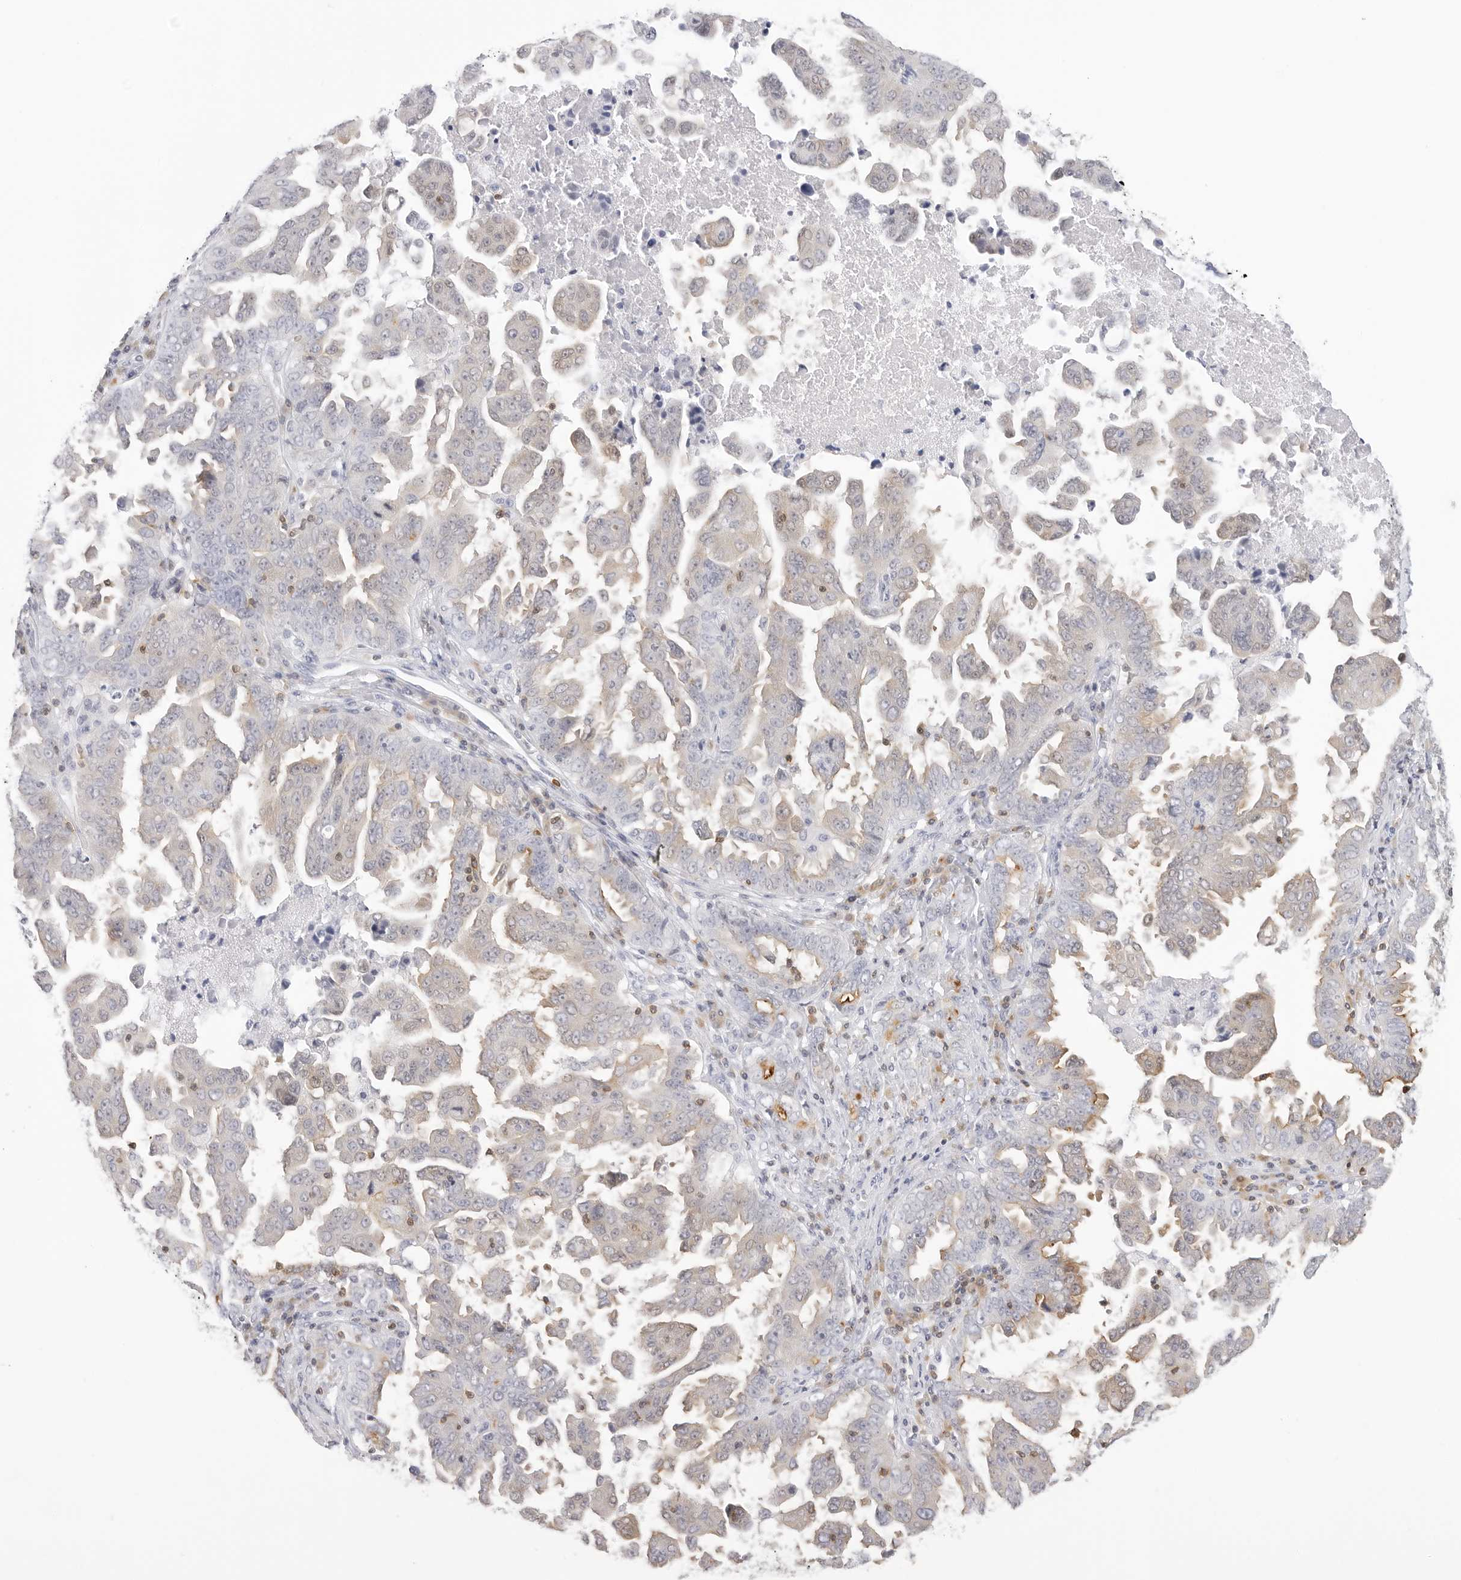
{"staining": {"intensity": "weak", "quantity": "<25%", "location": "cytoplasmic/membranous"}, "tissue": "ovarian cancer", "cell_type": "Tumor cells", "image_type": "cancer", "snomed": [{"axis": "morphology", "description": "Carcinoma, endometroid"}, {"axis": "topography", "description": "Ovary"}], "caption": "Immunohistochemistry (IHC) micrograph of neoplastic tissue: human ovarian cancer (endometroid carcinoma) stained with DAB shows no significant protein staining in tumor cells.", "gene": "SLC9A3R1", "patient": {"sex": "female", "age": 62}}